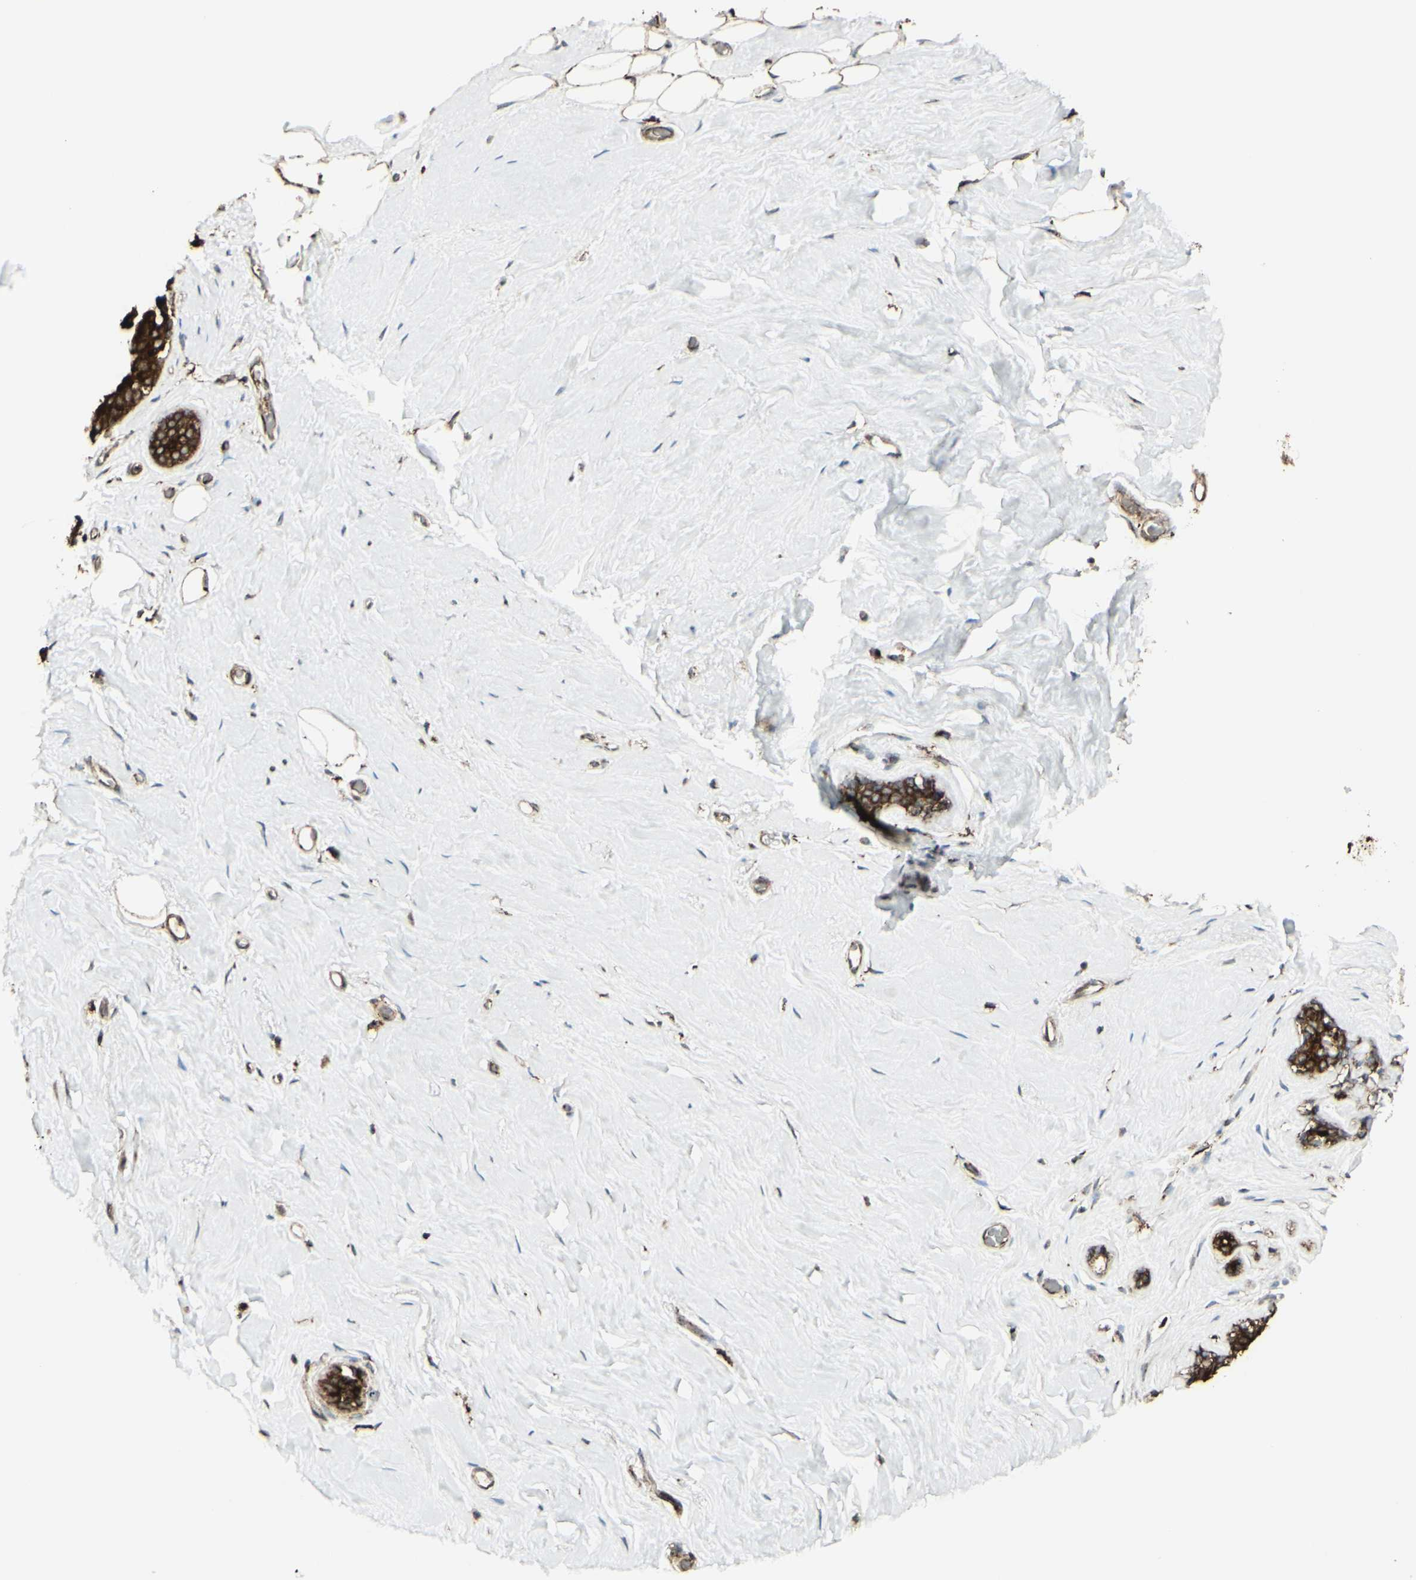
{"staining": {"intensity": "moderate", "quantity": ">75%", "location": "cytoplasmic/membranous"}, "tissue": "breast", "cell_type": "Adipocytes", "image_type": "normal", "snomed": [{"axis": "morphology", "description": "Normal tissue, NOS"}, {"axis": "topography", "description": "Breast"}], "caption": "Protein staining reveals moderate cytoplasmic/membranous positivity in approximately >75% of adipocytes in unremarkable breast.", "gene": "NAPA", "patient": {"sex": "female", "age": 75}}